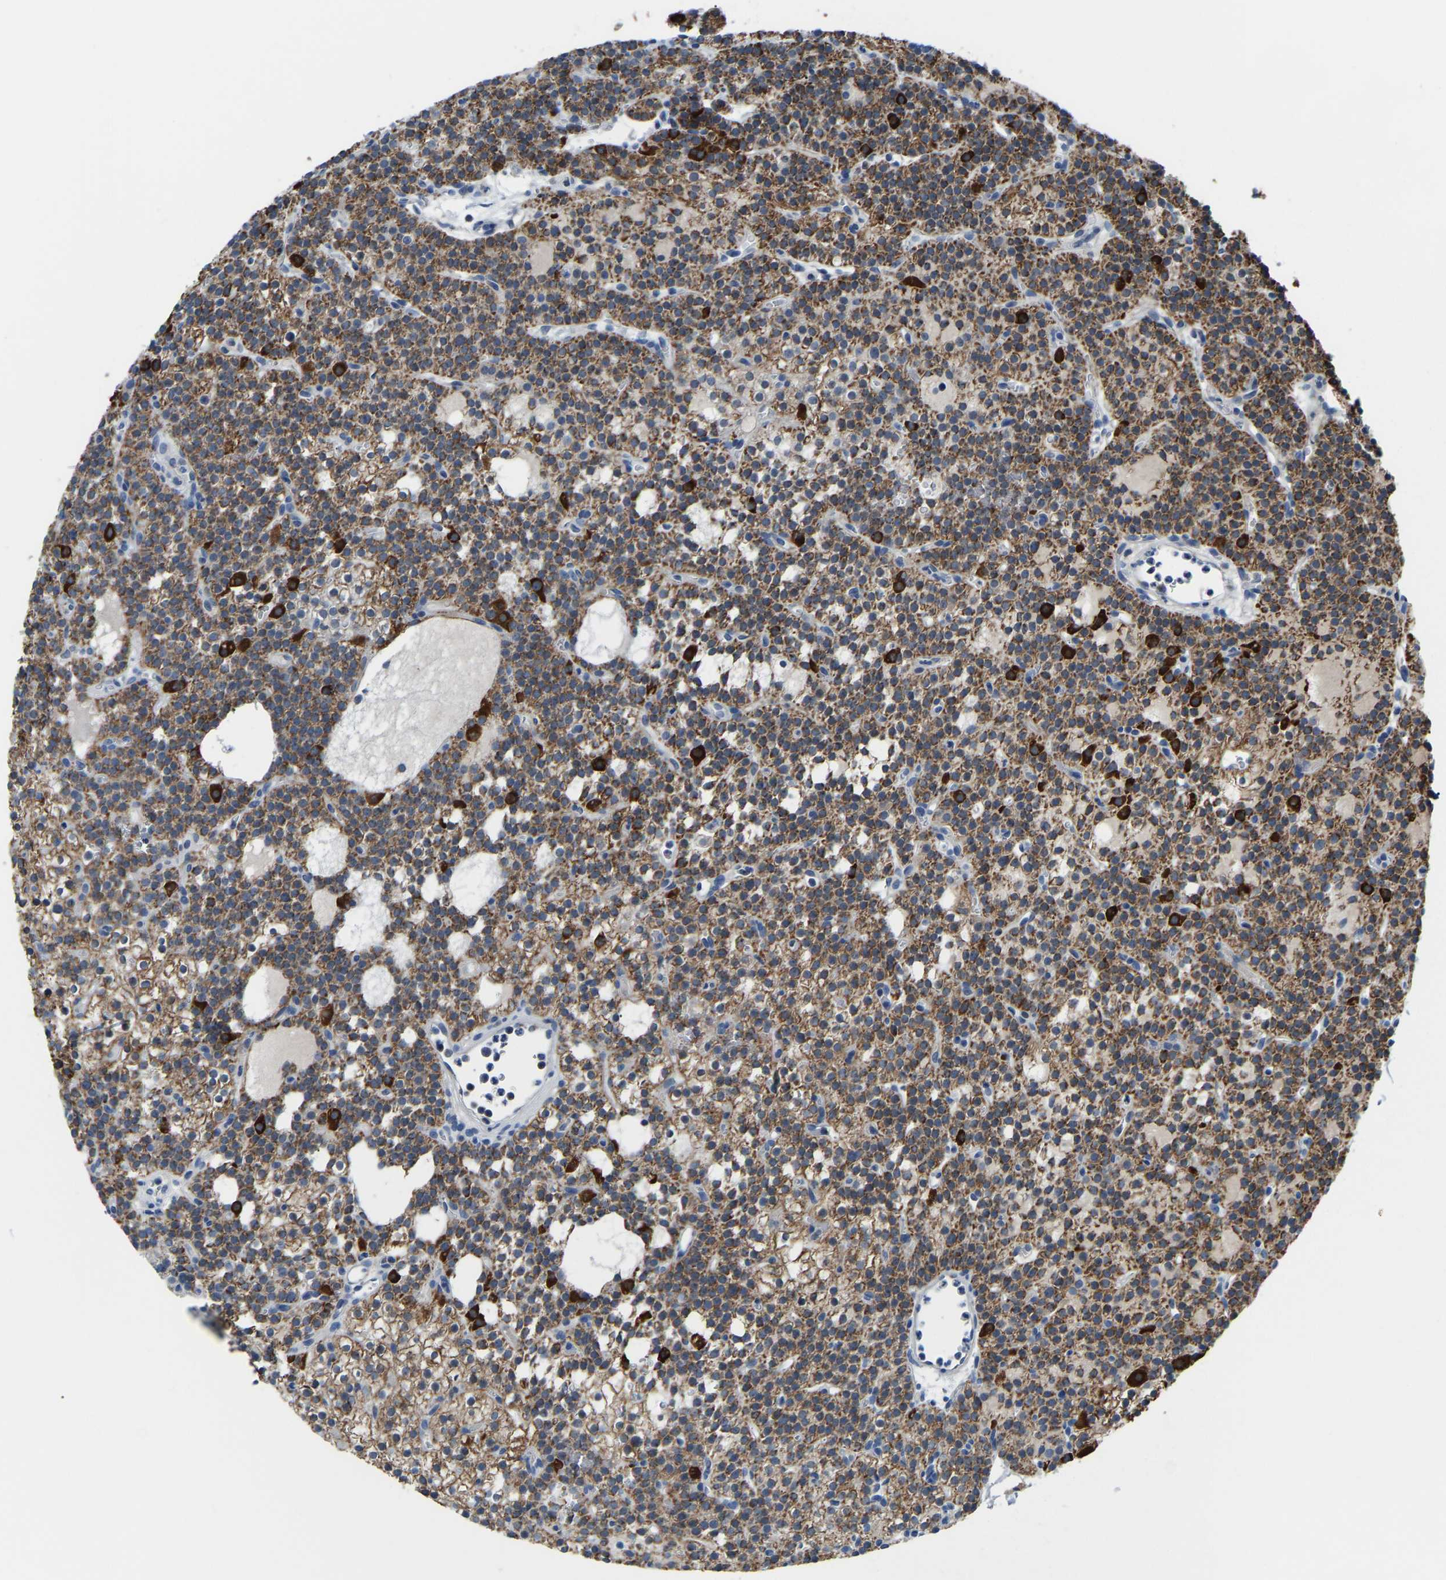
{"staining": {"intensity": "strong", "quantity": ">75%", "location": "cytoplasmic/membranous"}, "tissue": "parathyroid gland", "cell_type": "Glandular cells", "image_type": "normal", "snomed": [{"axis": "morphology", "description": "Normal tissue, NOS"}, {"axis": "morphology", "description": "Adenoma, NOS"}, {"axis": "topography", "description": "Parathyroid gland"}], "caption": "Brown immunohistochemical staining in normal human parathyroid gland demonstrates strong cytoplasmic/membranous staining in approximately >75% of glandular cells. Ihc stains the protein in brown and the nuclei are stained blue.", "gene": "CANT1", "patient": {"sex": "female", "age": 74}}